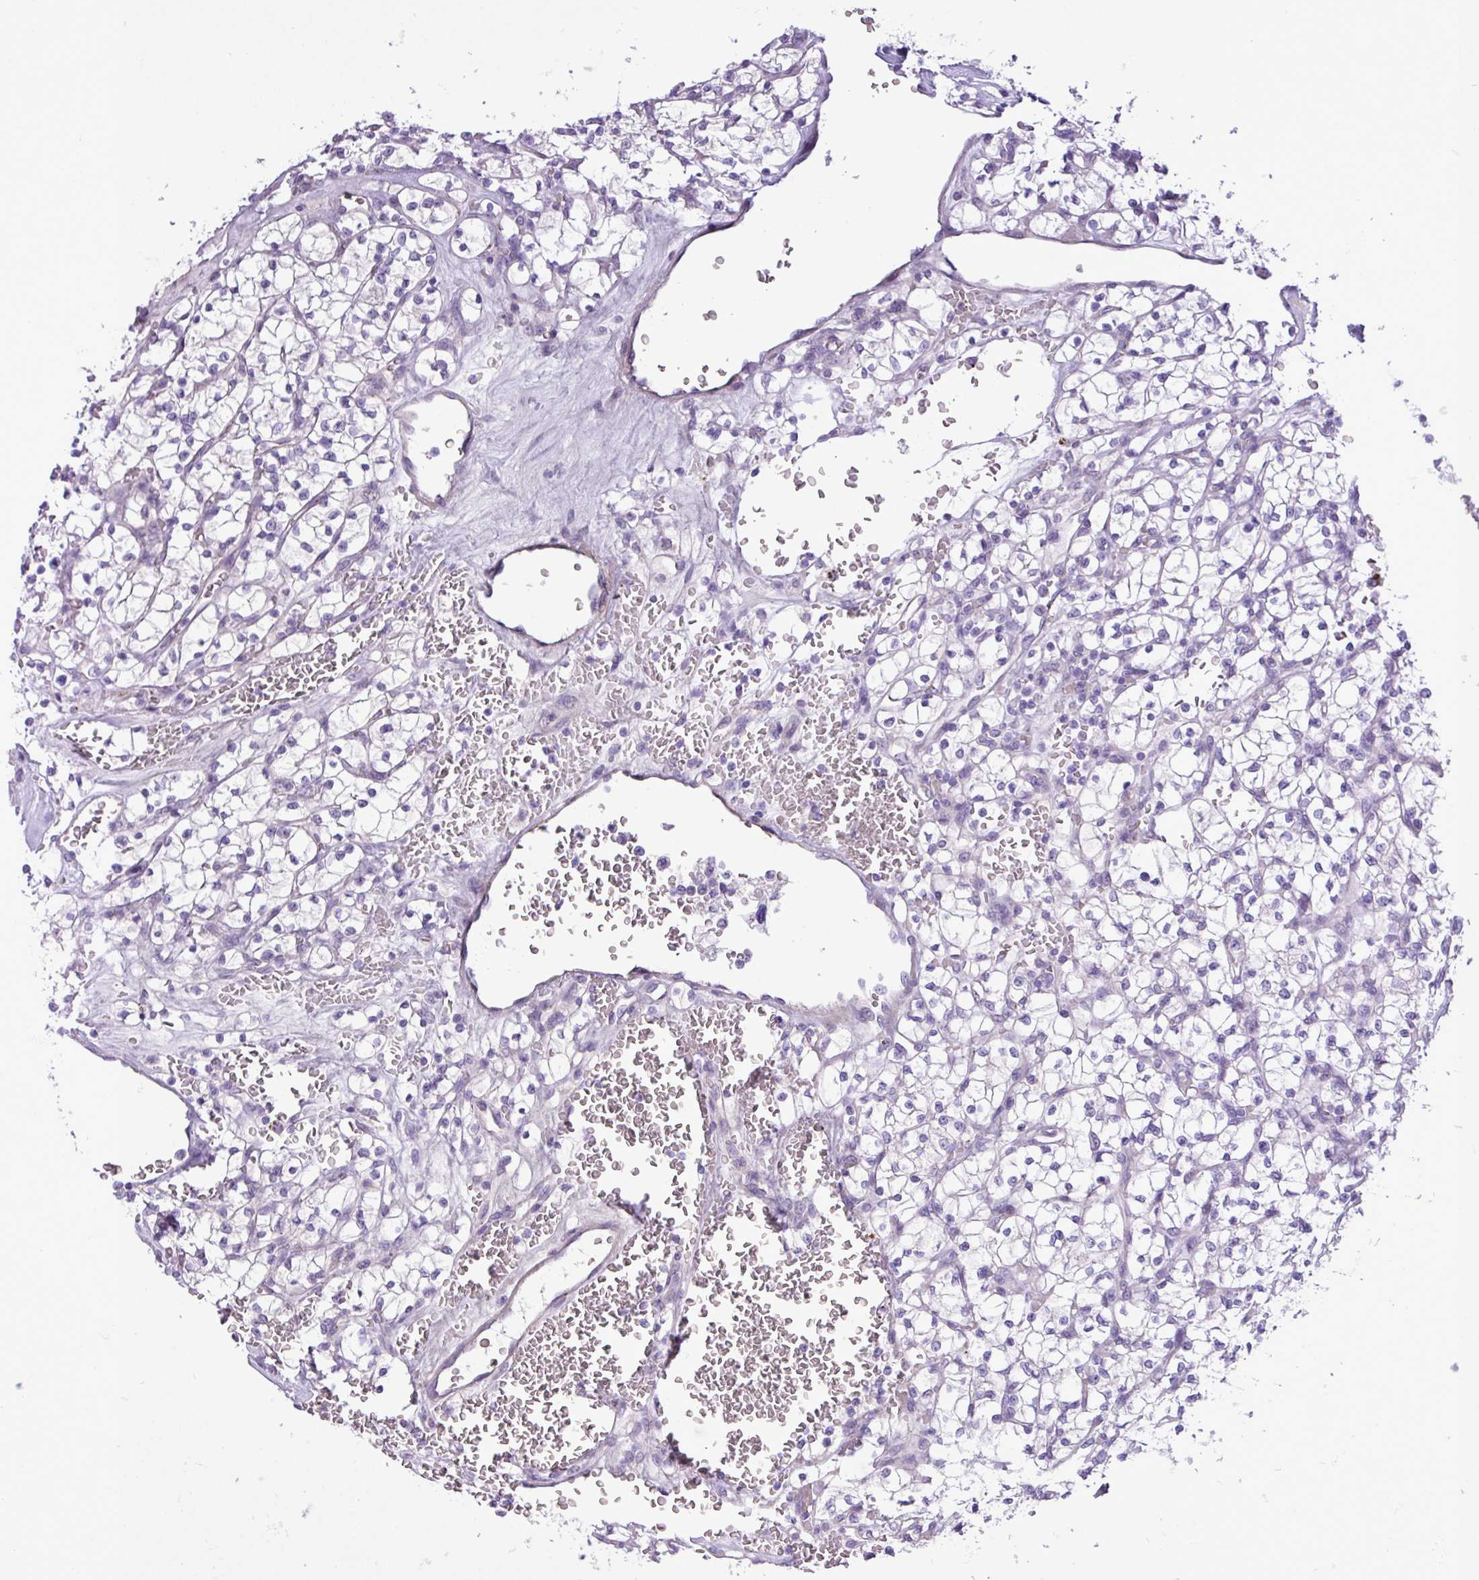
{"staining": {"intensity": "negative", "quantity": "none", "location": "none"}, "tissue": "renal cancer", "cell_type": "Tumor cells", "image_type": "cancer", "snomed": [{"axis": "morphology", "description": "Adenocarcinoma, NOS"}, {"axis": "topography", "description": "Kidney"}], "caption": "Micrograph shows no significant protein expression in tumor cells of adenocarcinoma (renal).", "gene": "SPINK8", "patient": {"sex": "female", "age": 64}}